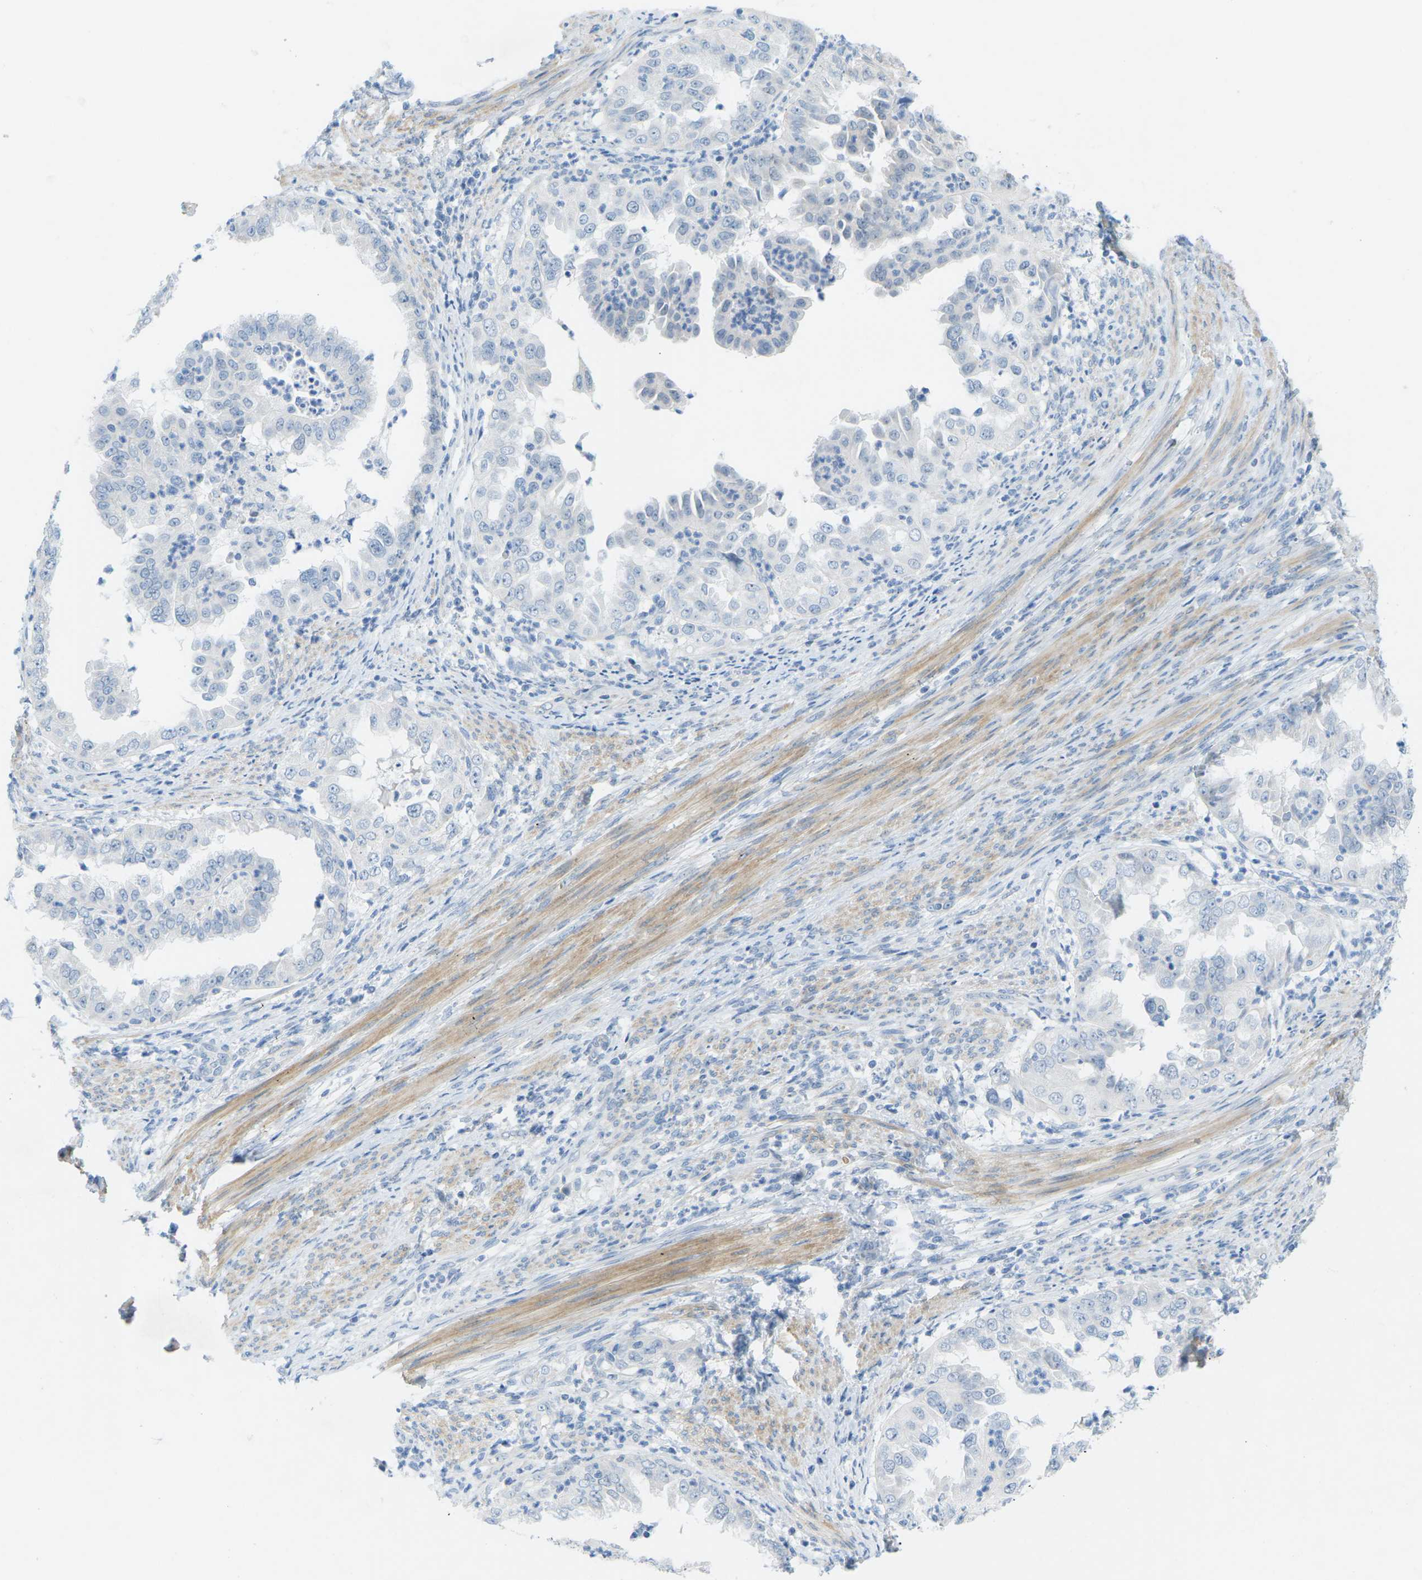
{"staining": {"intensity": "negative", "quantity": "none", "location": "none"}, "tissue": "endometrial cancer", "cell_type": "Tumor cells", "image_type": "cancer", "snomed": [{"axis": "morphology", "description": "Adenocarcinoma, NOS"}, {"axis": "topography", "description": "Endometrium"}], "caption": "High power microscopy histopathology image of an immunohistochemistry (IHC) histopathology image of endometrial adenocarcinoma, revealing no significant expression in tumor cells.", "gene": "HLTF", "patient": {"sex": "female", "age": 85}}